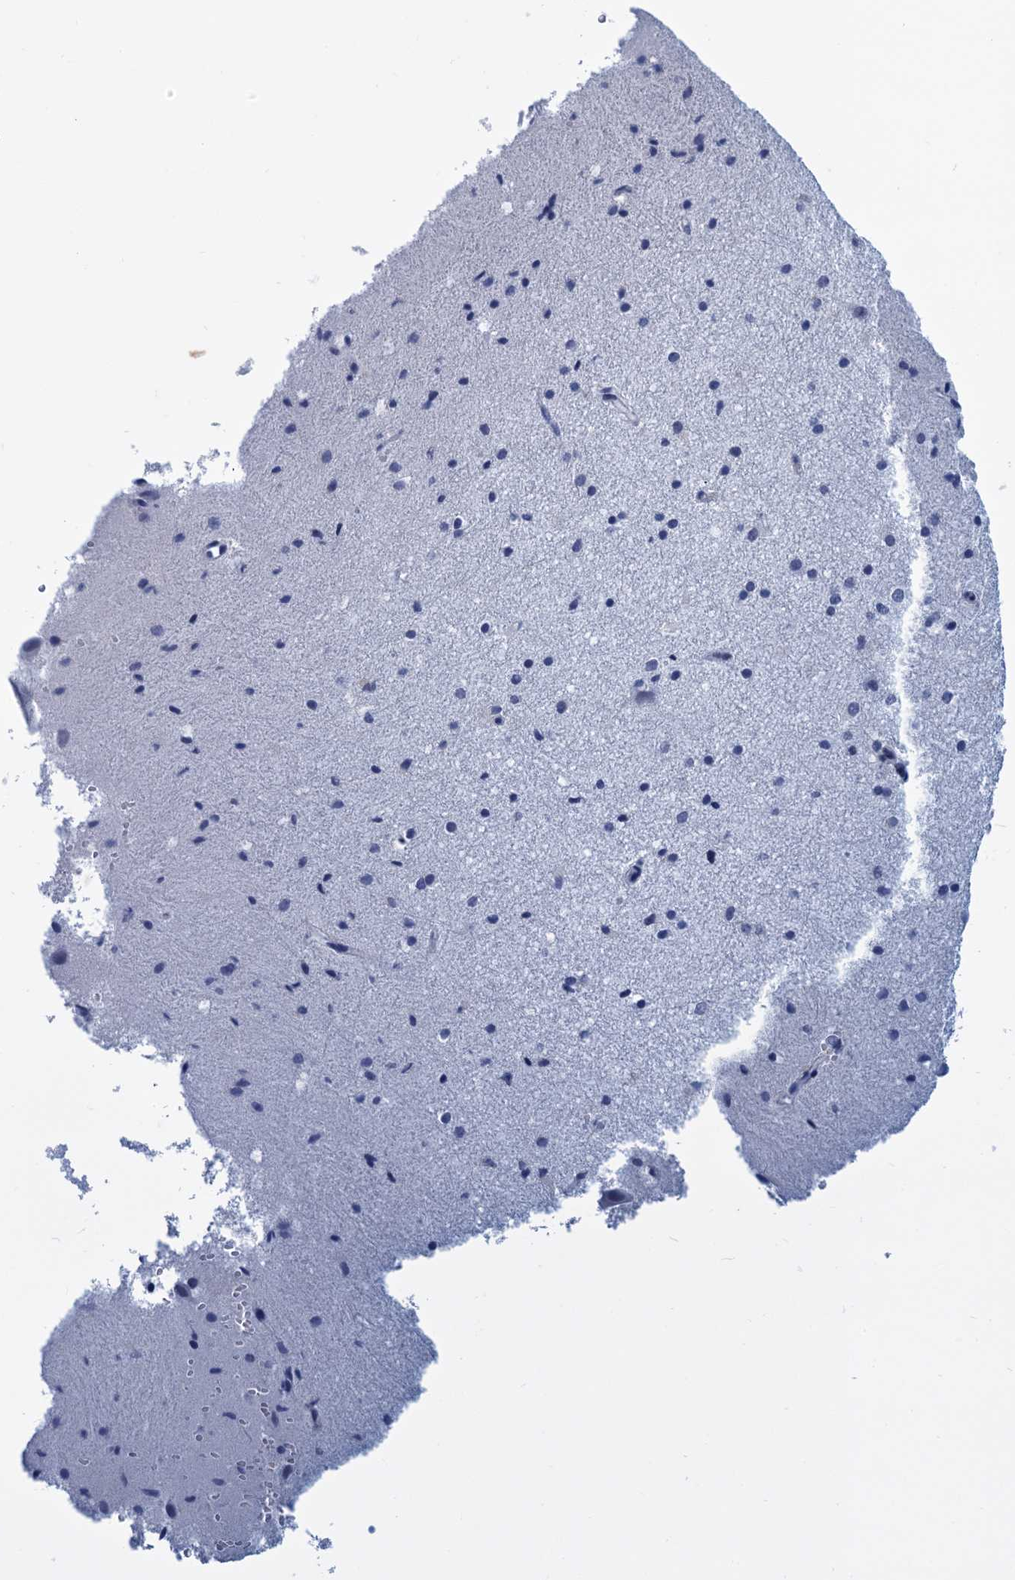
{"staining": {"intensity": "negative", "quantity": "none", "location": "none"}, "tissue": "cerebral cortex", "cell_type": "Endothelial cells", "image_type": "normal", "snomed": [{"axis": "morphology", "description": "Normal tissue, NOS"}, {"axis": "morphology", "description": "Developmental malformation"}, {"axis": "topography", "description": "Cerebral cortex"}], "caption": "DAB (3,3'-diaminobenzidine) immunohistochemical staining of benign cerebral cortex exhibits no significant expression in endothelial cells.", "gene": "GINS3", "patient": {"sex": "female", "age": 30}}